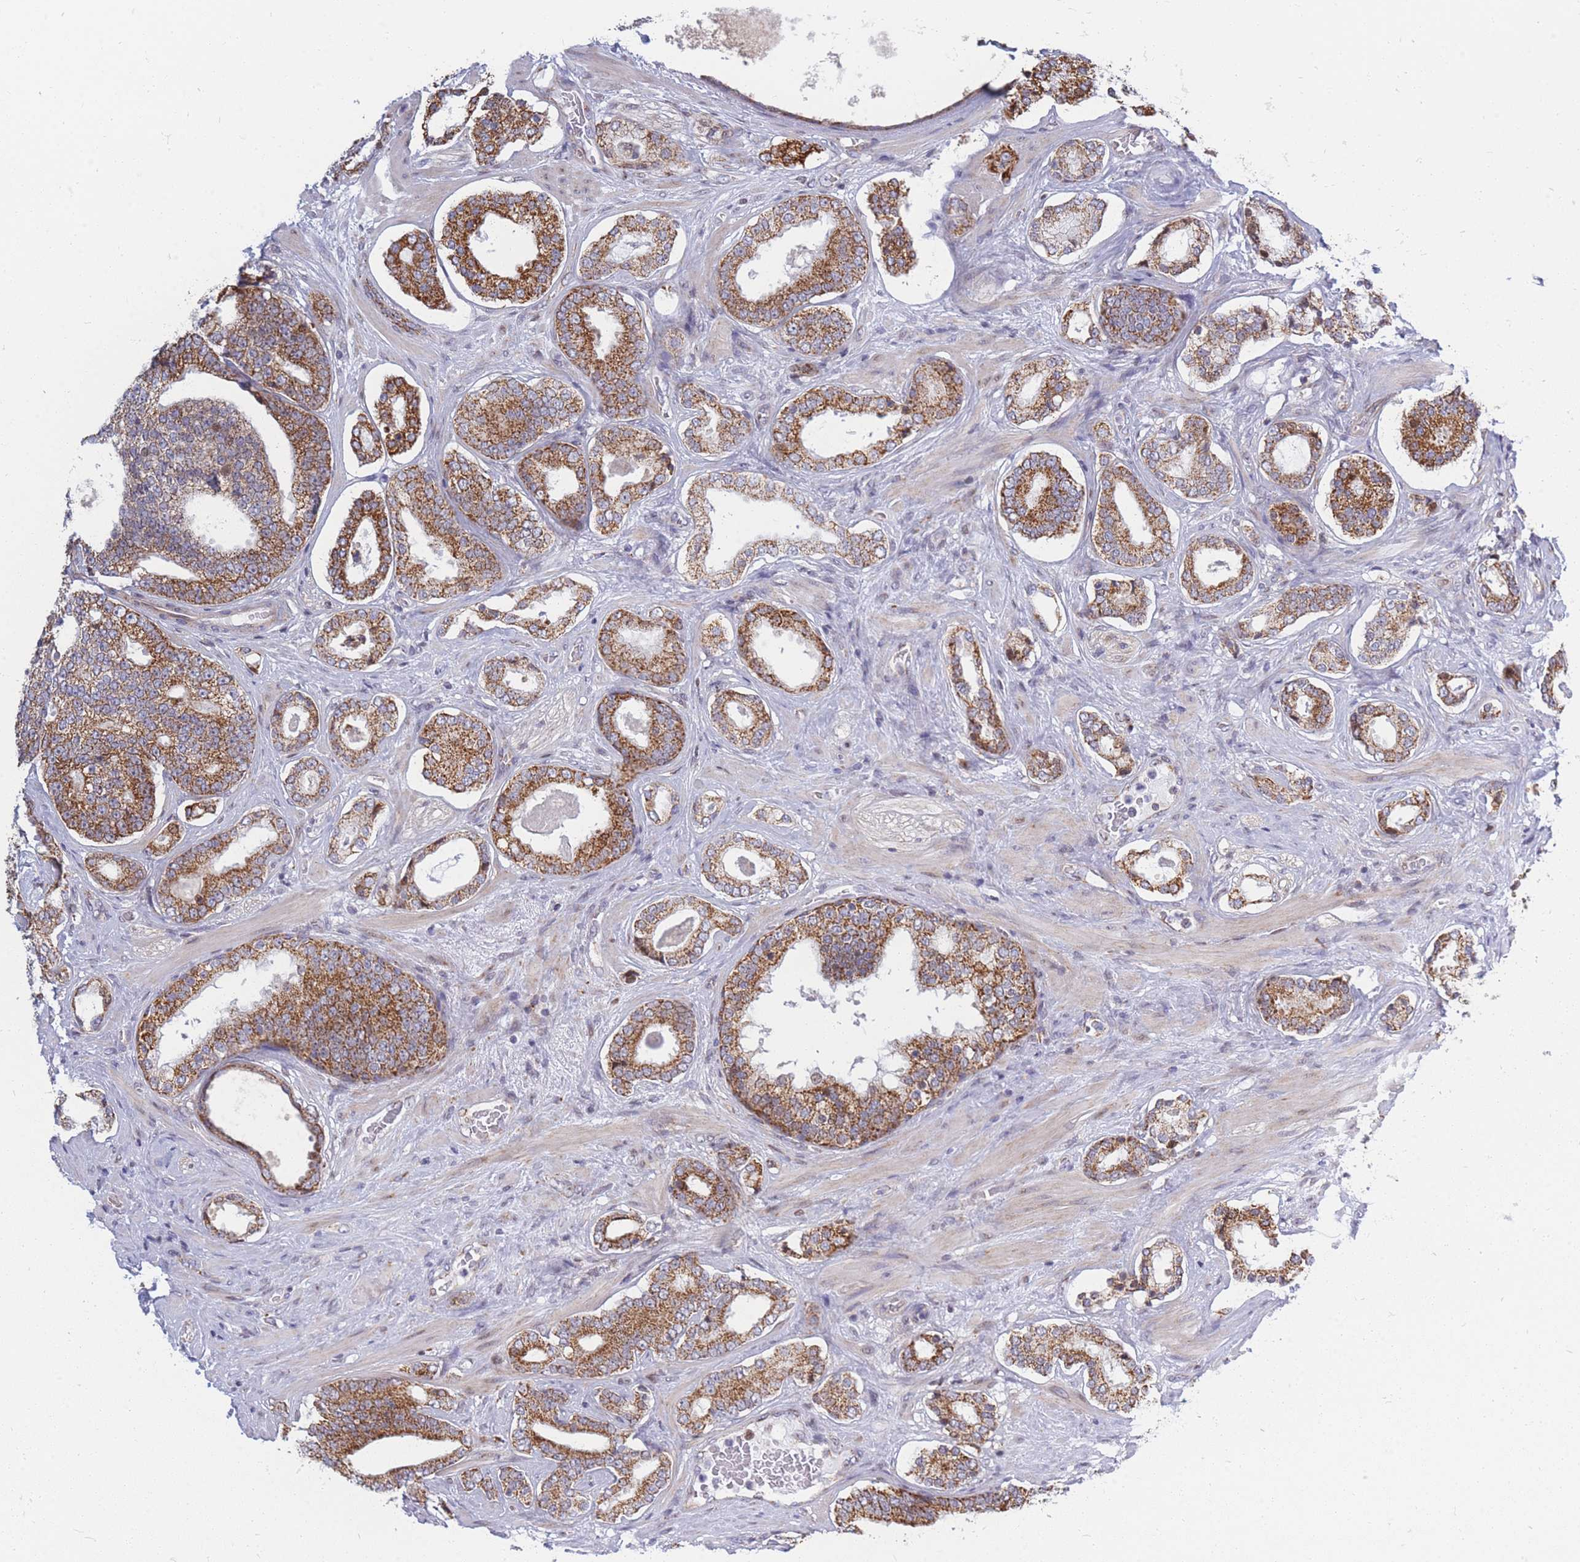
{"staining": {"intensity": "strong", "quantity": ">75%", "location": "cytoplasmic/membranous"}, "tissue": "prostate cancer", "cell_type": "Tumor cells", "image_type": "cancer", "snomed": [{"axis": "morphology", "description": "Adenocarcinoma, High grade"}, {"axis": "topography", "description": "Prostate"}], "caption": "IHC (DAB (3,3'-diaminobenzidine)) staining of adenocarcinoma (high-grade) (prostate) displays strong cytoplasmic/membranous protein staining in about >75% of tumor cells. The staining was performed using DAB (3,3'-diaminobenzidine) to visualize the protein expression in brown, while the nuclei were stained in blue with hematoxylin (Magnification: 20x).", "gene": "MOB4", "patient": {"sex": "male", "age": 60}}